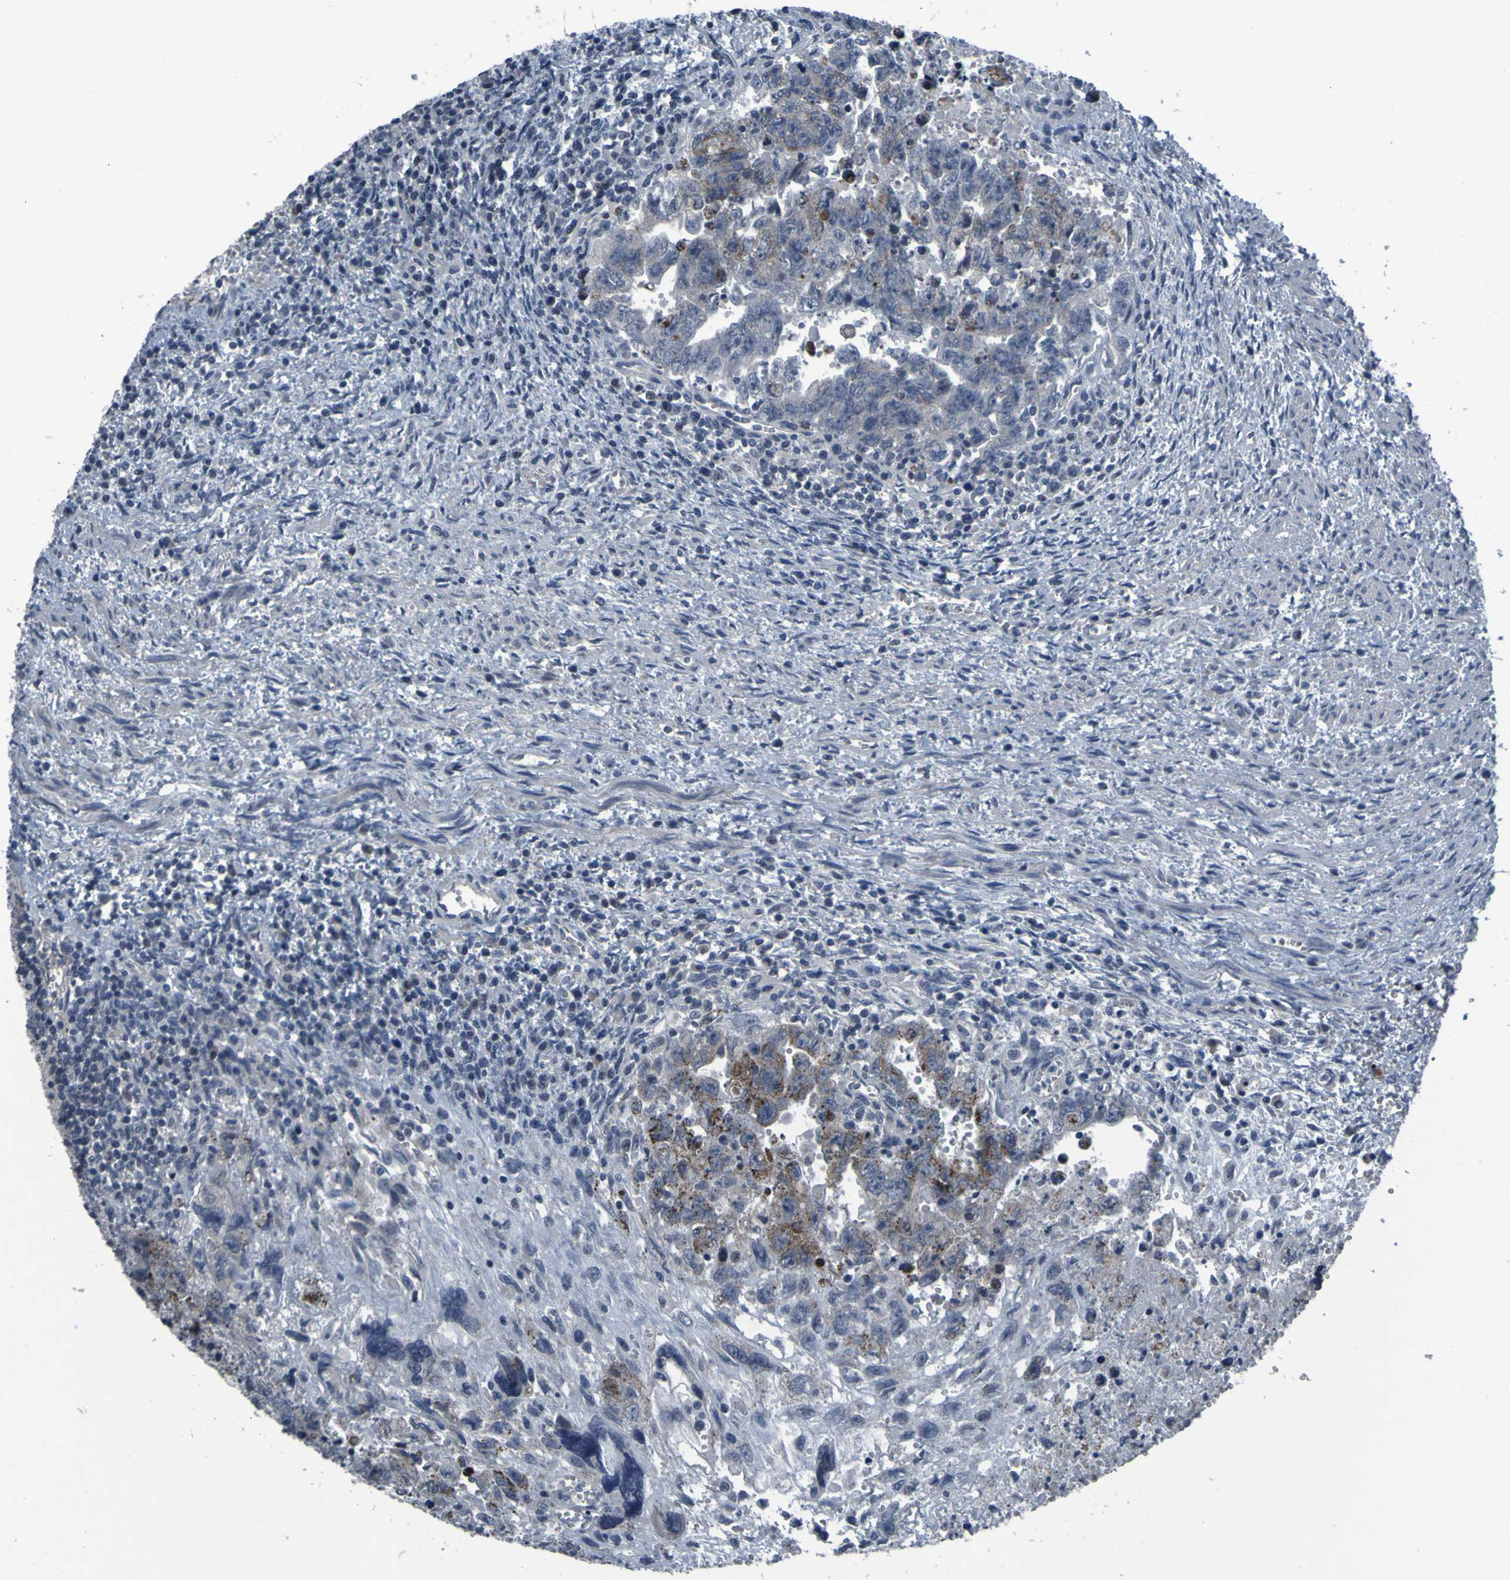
{"staining": {"intensity": "moderate", "quantity": "<25%", "location": "cytoplasmic/membranous"}, "tissue": "testis cancer", "cell_type": "Tumor cells", "image_type": "cancer", "snomed": [{"axis": "morphology", "description": "Carcinoma, Embryonal, NOS"}, {"axis": "topography", "description": "Testis"}], "caption": "The micrograph shows a brown stain indicating the presence of a protein in the cytoplasmic/membranous of tumor cells in testis cancer.", "gene": "OSTM1", "patient": {"sex": "male", "age": 28}}